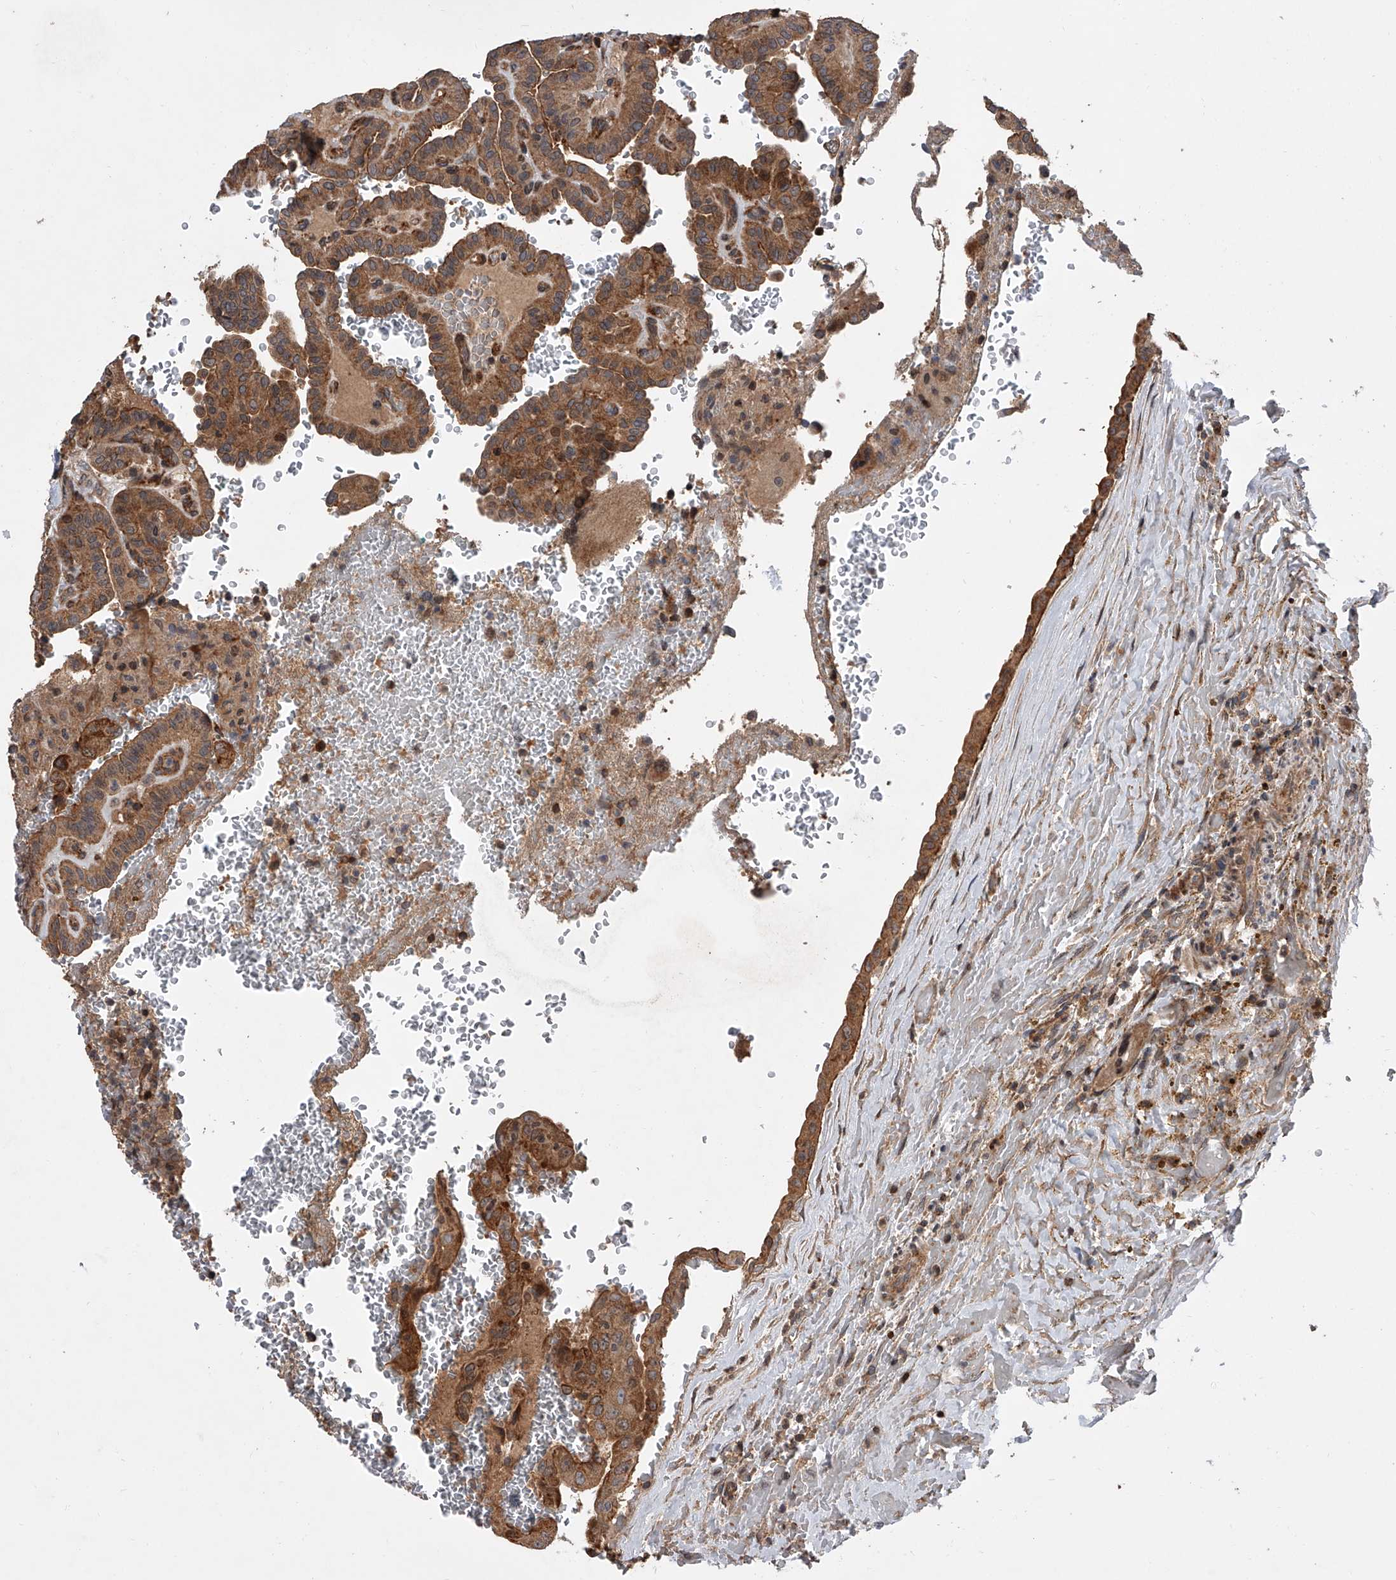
{"staining": {"intensity": "moderate", "quantity": ">75%", "location": "cytoplasmic/membranous"}, "tissue": "thyroid cancer", "cell_type": "Tumor cells", "image_type": "cancer", "snomed": [{"axis": "morphology", "description": "Papillary adenocarcinoma, NOS"}, {"axis": "topography", "description": "Thyroid gland"}], "caption": "DAB immunohistochemical staining of thyroid cancer exhibits moderate cytoplasmic/membranous protein expression in approximately >75% of tumor cells. The staining is performed using DAB brown chromogen to label protein expression. The nuclei are counter-stained blue using hematoxylin.", "gene": "USP47", "patient": {"sex": "male", "age": 77}}